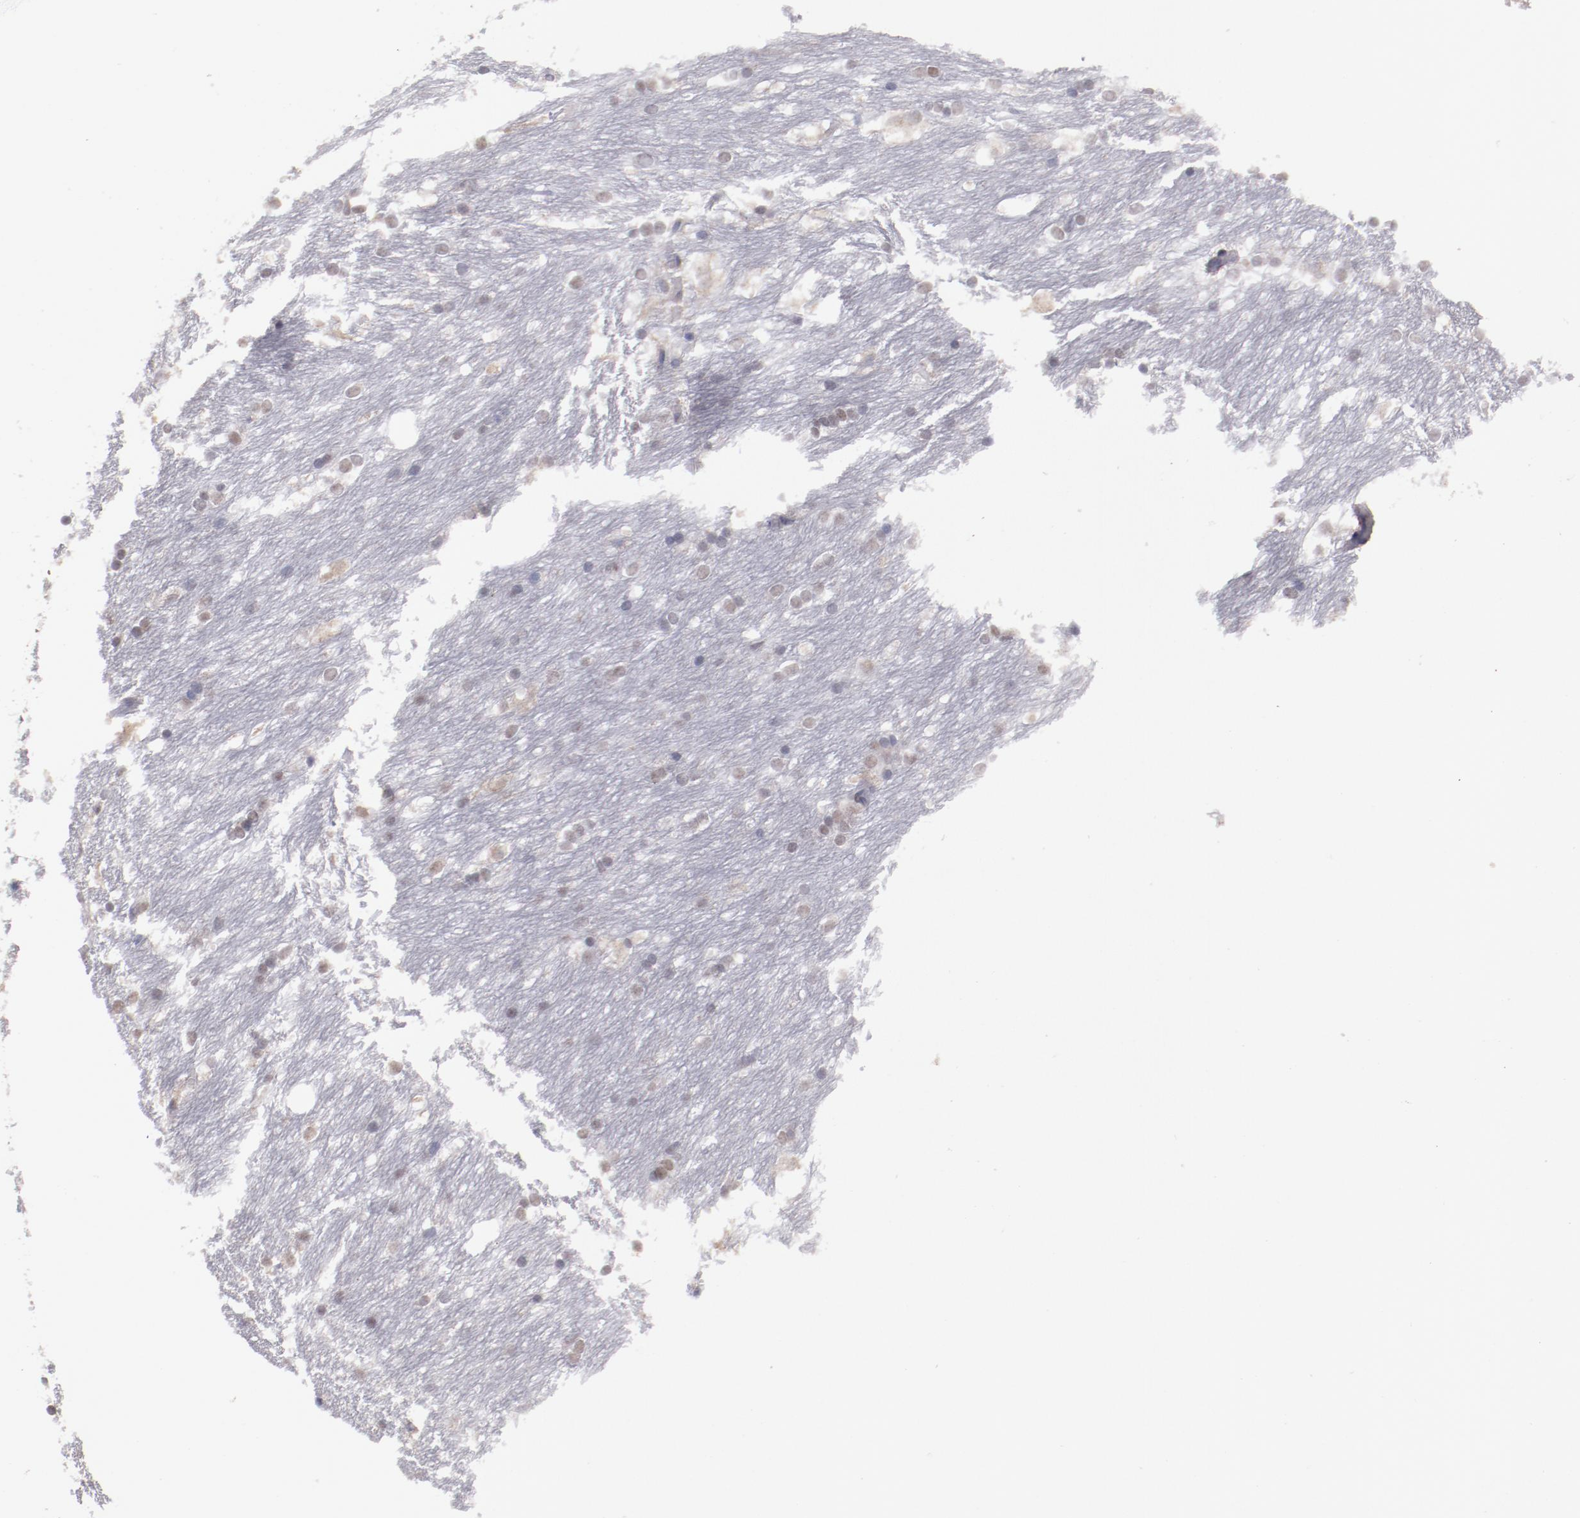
{"staining": {"intensity": "negative", "quantity": "none", "location": "none"}, "tissue": "caudate", "cell_type": "Glial cells", "image_type": "normal", "snomed": [{"axis": "morphology", "description": "Normal tissue, NOS"}, {"axis": "topography", "description": "Lateral ventricle wall"}], "caption": "Photomicrograph shows no protein positivity in glial cells of normal caudate. The staining was performed using DAB to visualize the protein expression in brown, while the nuclei were stained in blue with hematoxylin (Magnification: 20x).", "gene": "IRF4", "patient": {"sex": "female", "age": 19}}